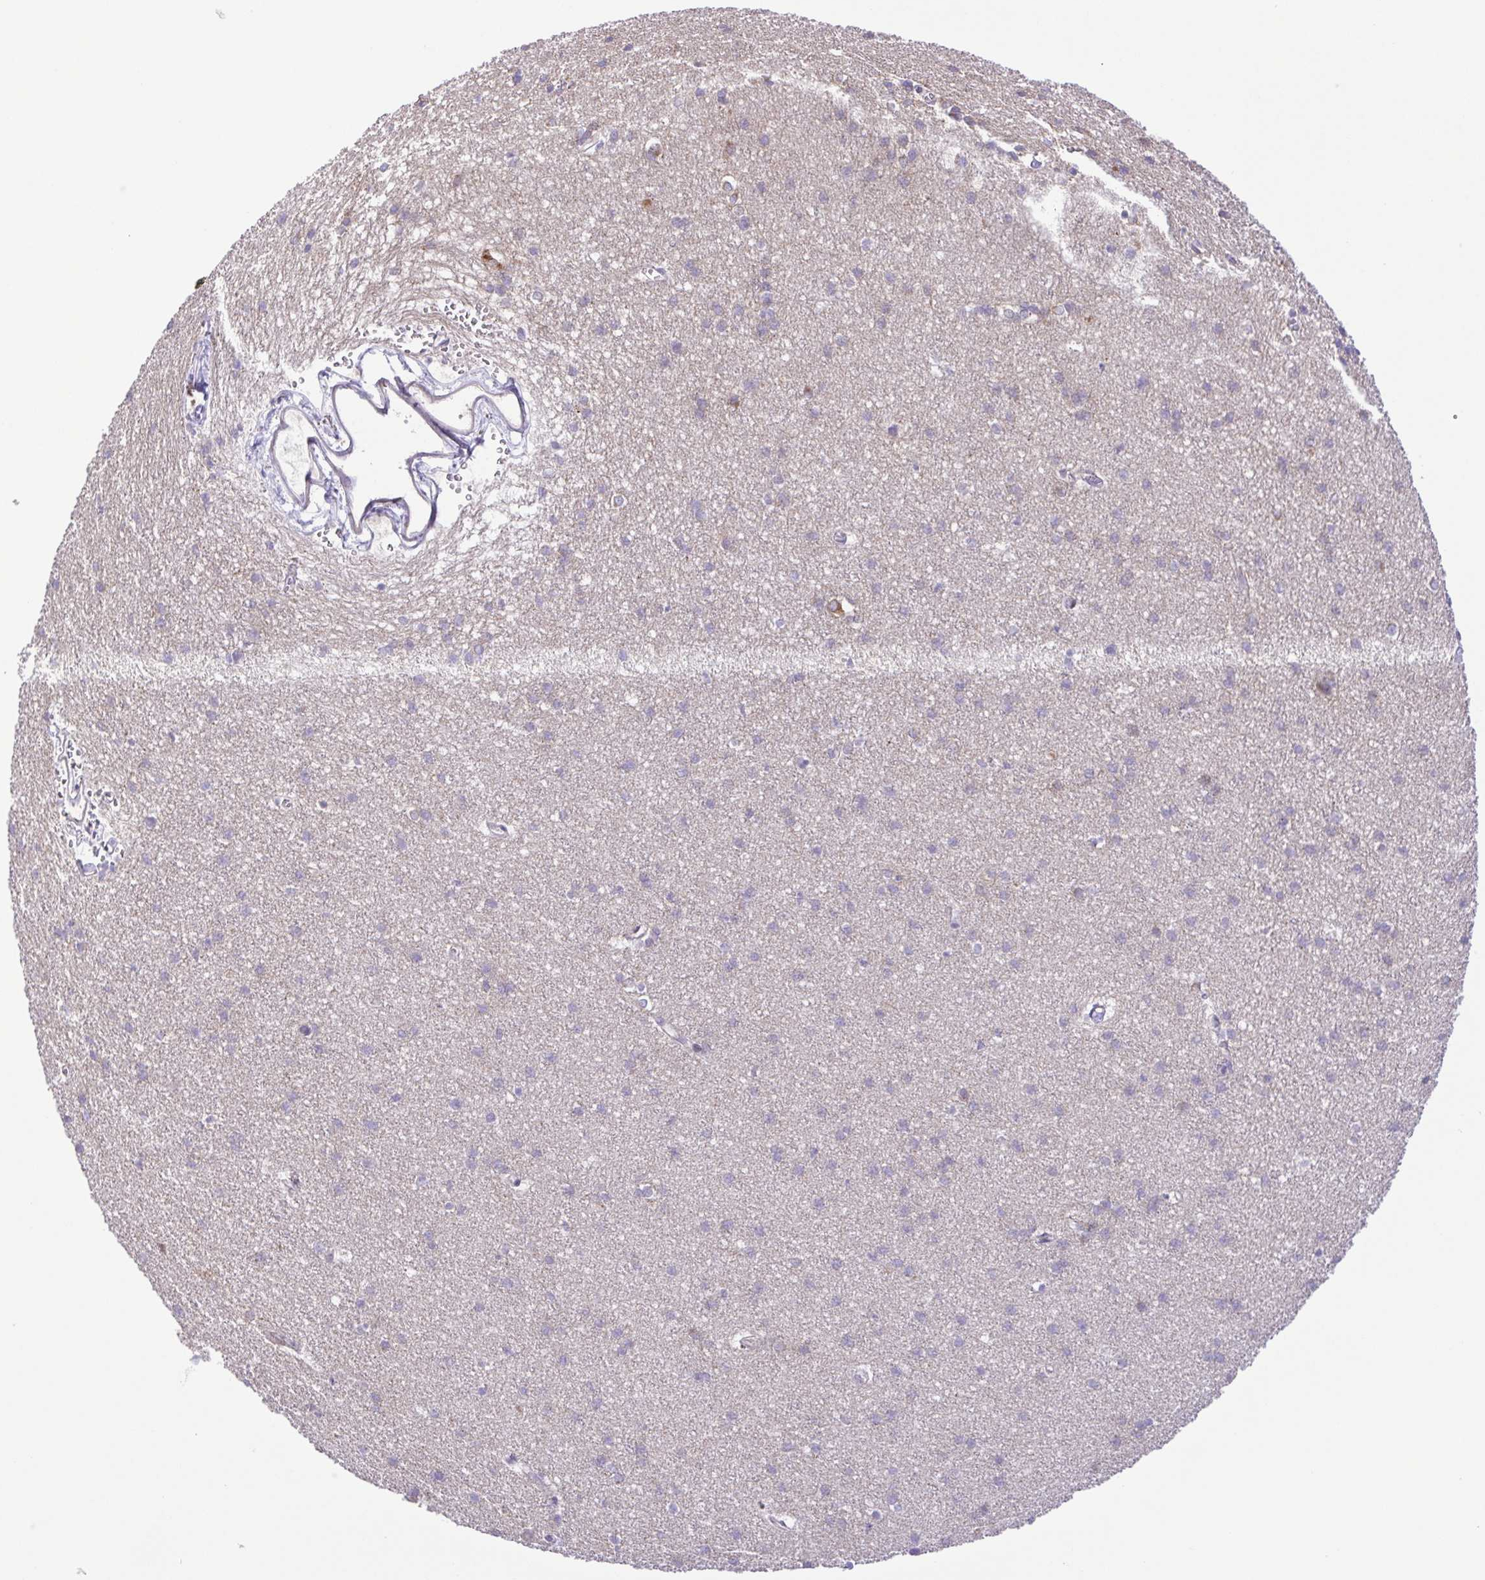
{"staining": {"intensity": "negative", "quantity": "none", "location": "none"}, "tissue": "cerebral cortex", "cell_type": "Endothelial cells", "image_type": "normal", "snomed": [{"axis": "morphology", "description": "Normal tissue, NOS"}, {"axis": "topography", "description": "Cerebral cortex"}], "caption": "Micrograph shows no significant protein expression in endothelial cells of normal cerebral cortex.", "gene": "FLT1", "patient": {"sex": "male", "age": 37}}